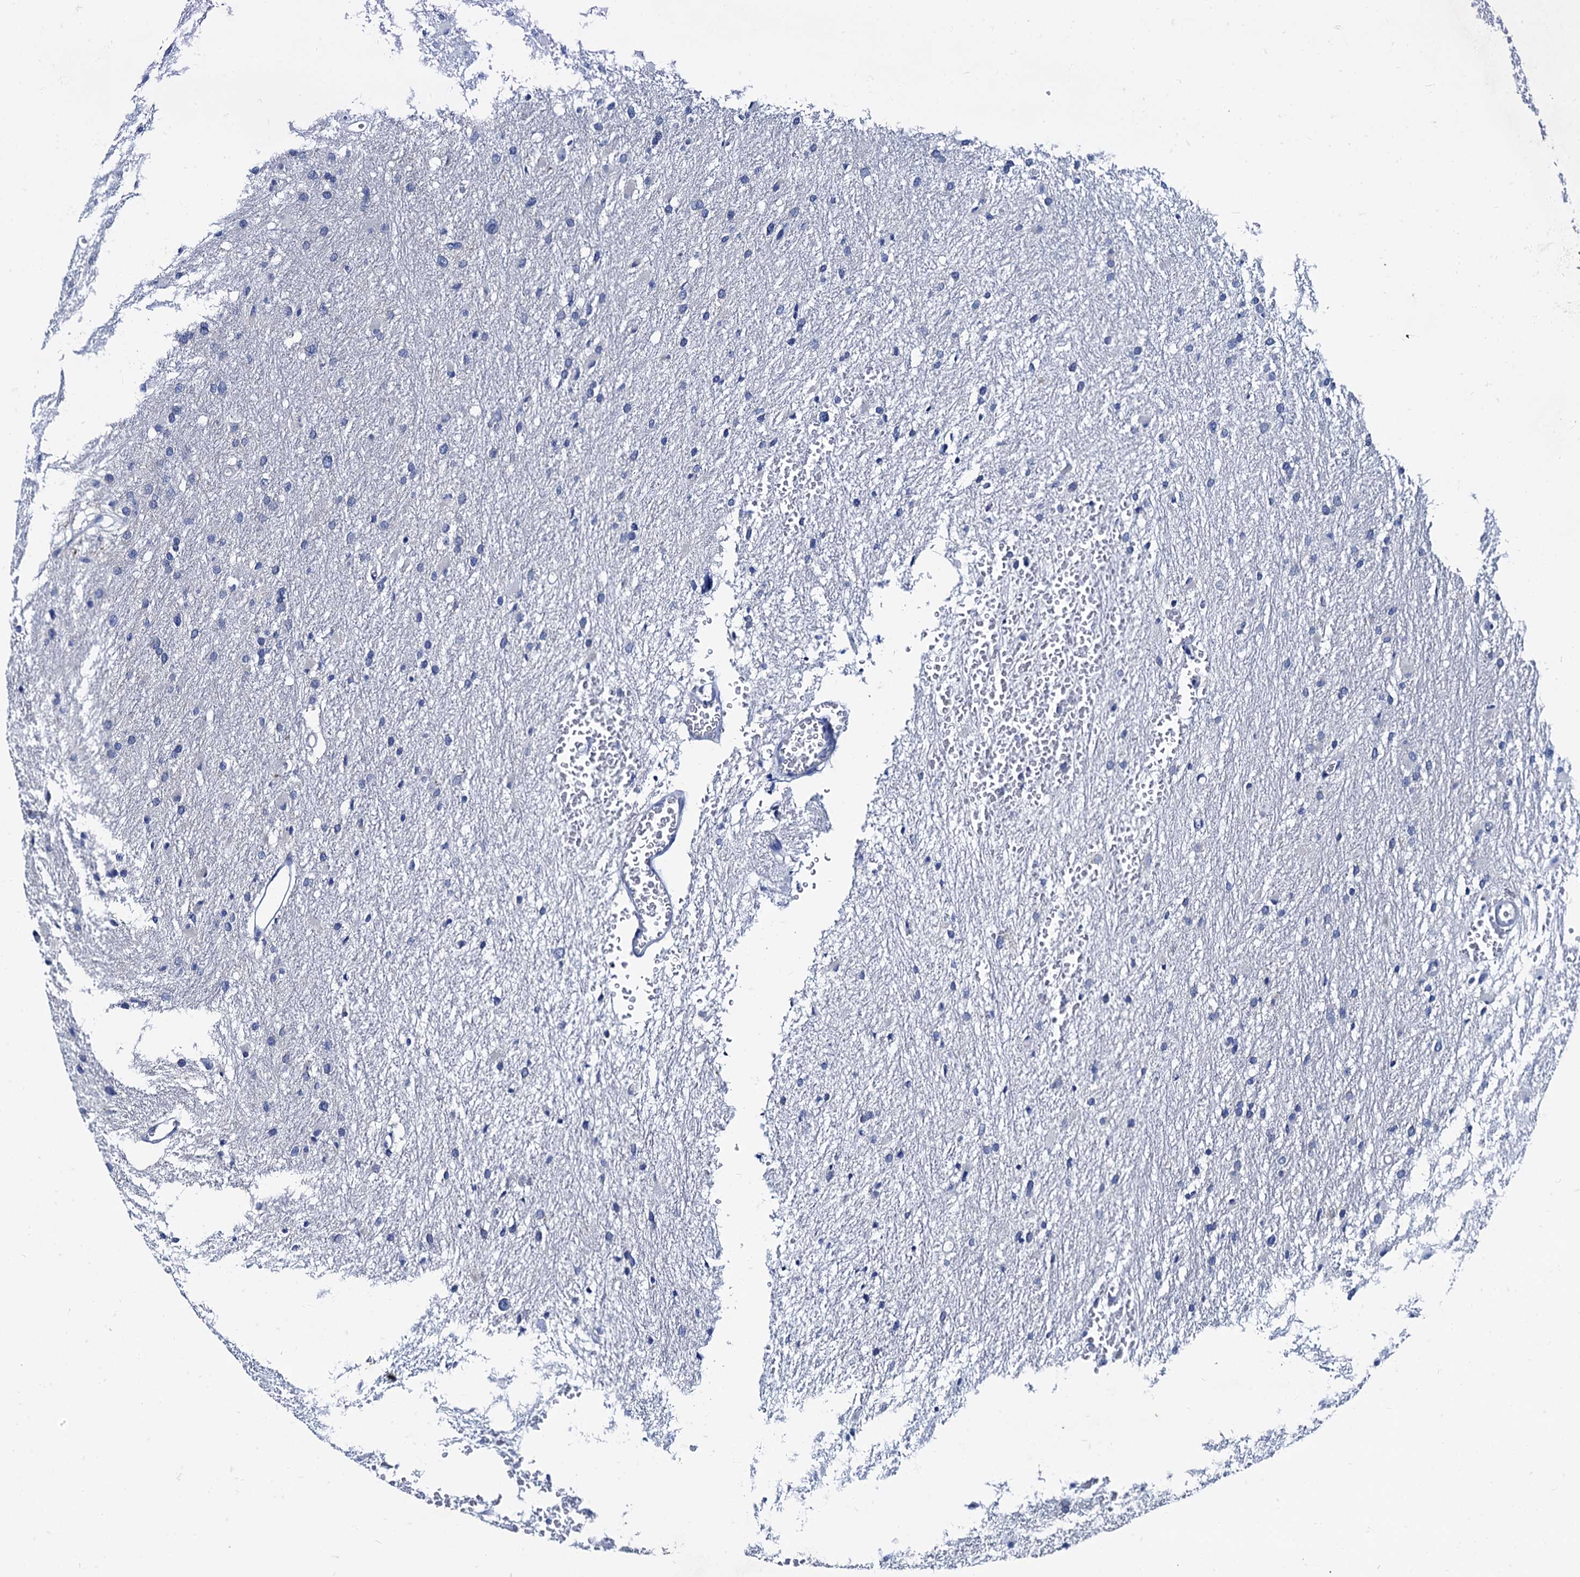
{"staining": {"intensity": "negative", "quantity": "none", "location": "none"}, "tissue": "glioma", "cell_type": "Tumor cells", "image_type": "cancer", "snomed": [{"axis": "morphology", "description": "Glioma, malignant, High grade"}, {"axis": "topography", "description": "Cerebral cortex"}], "caption": "A micrograph of human malignant high-grade glioma is negative for staining in tumor cells.", "gene": "FOXR2", "patient": {"sex": "female", "age": 36}}